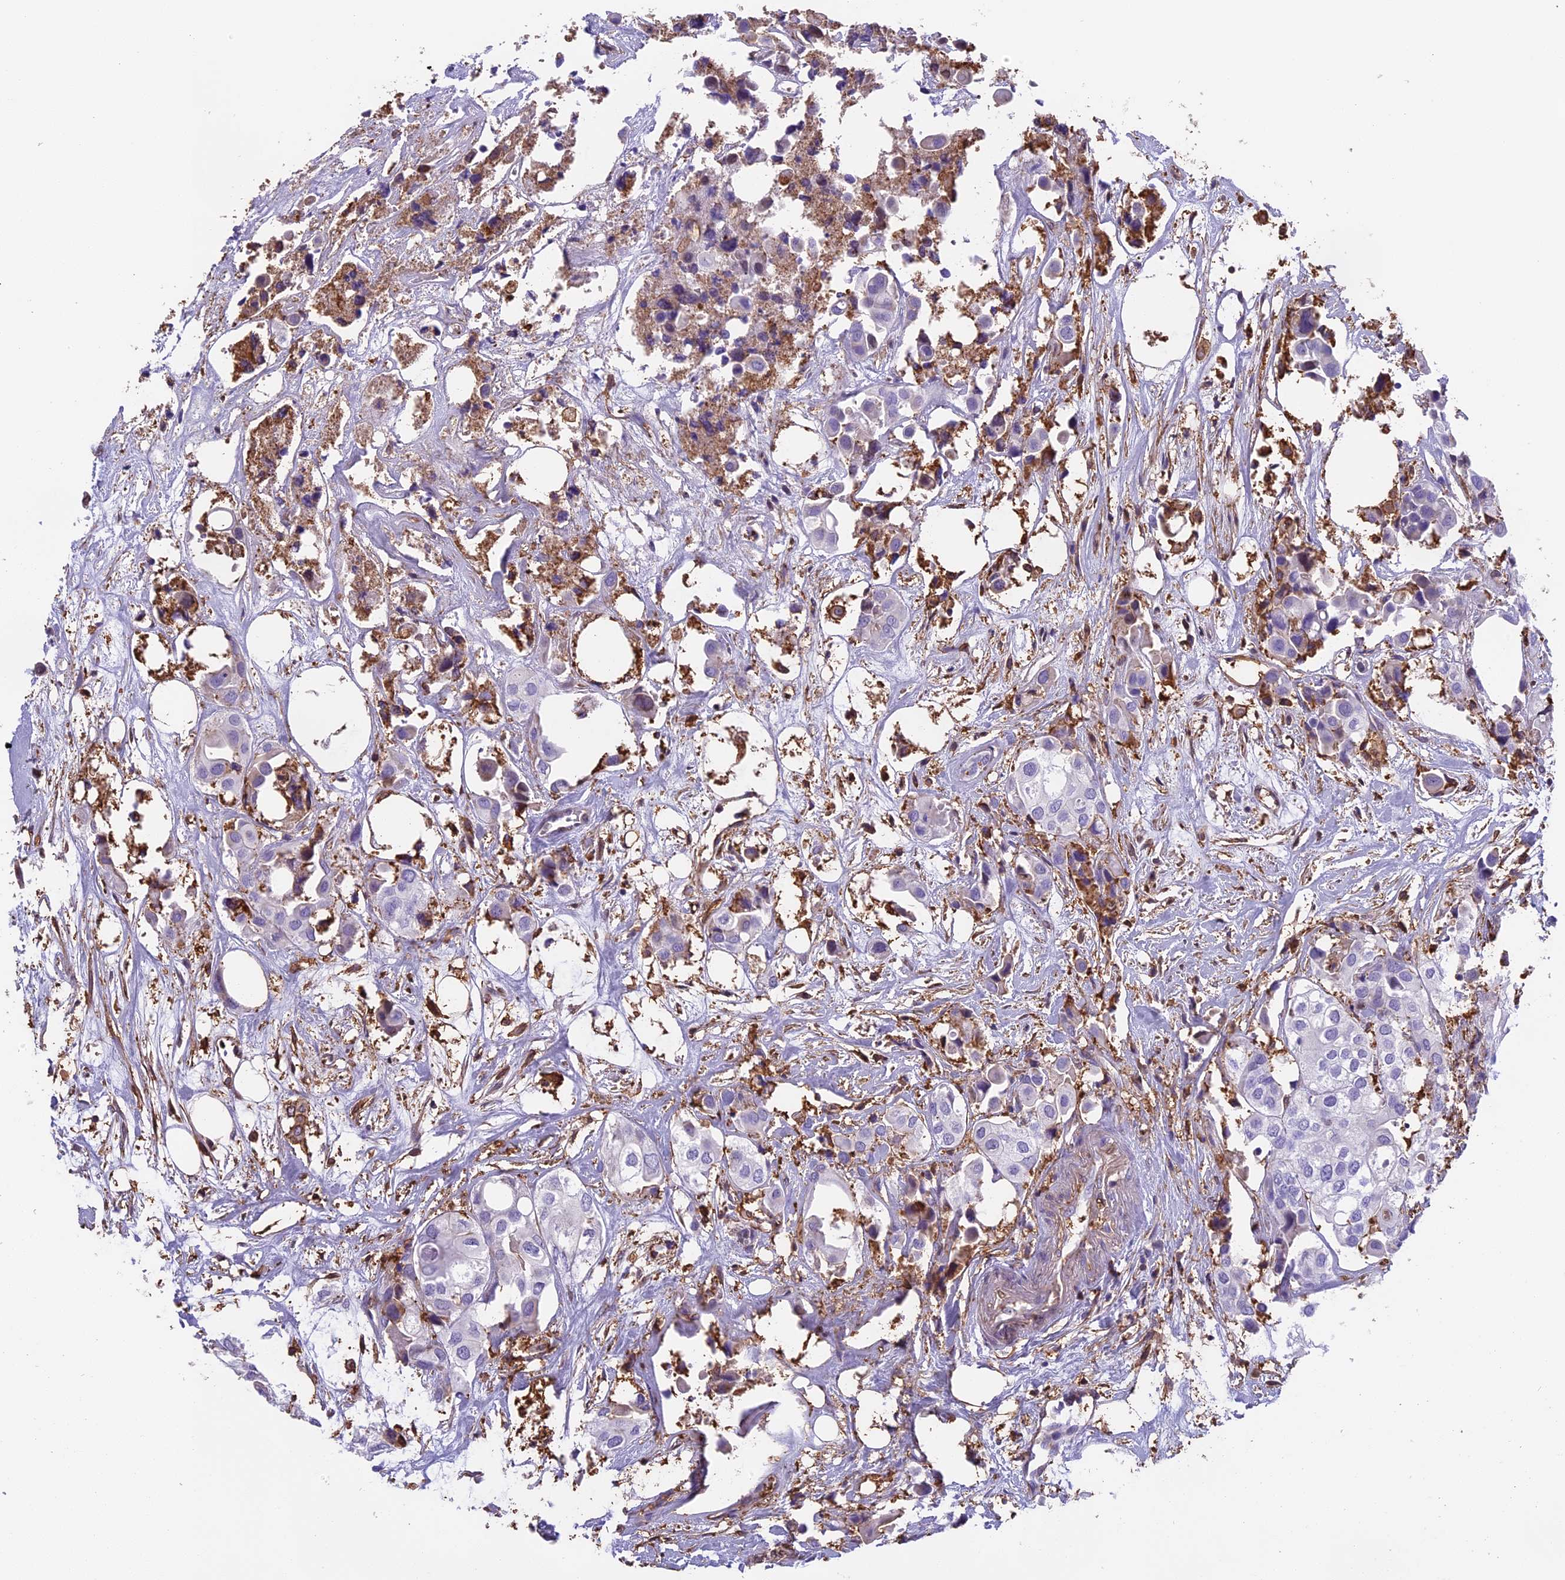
{"staining": {"intensity": "negative", "quantity": "none", "location": "none"}, "tissue": "urothelial cancer", "cell_type": "Tumor cells", "image_type": "cancer", "snomed": [{"axis": "morphology", "description": "Urothelial carcinoma, High grade"}, {"axis": "topography", "description": "Urinary bladder"}], "caption": "The photomicrograph exhibits no staining of tumor cells in urothelial cancer. (DAB immunohistochemistry visualized using brightfield microscopy, high magnification).", "gene": "TMEM255B", "patient": {"sex": "male", "age": 64}}